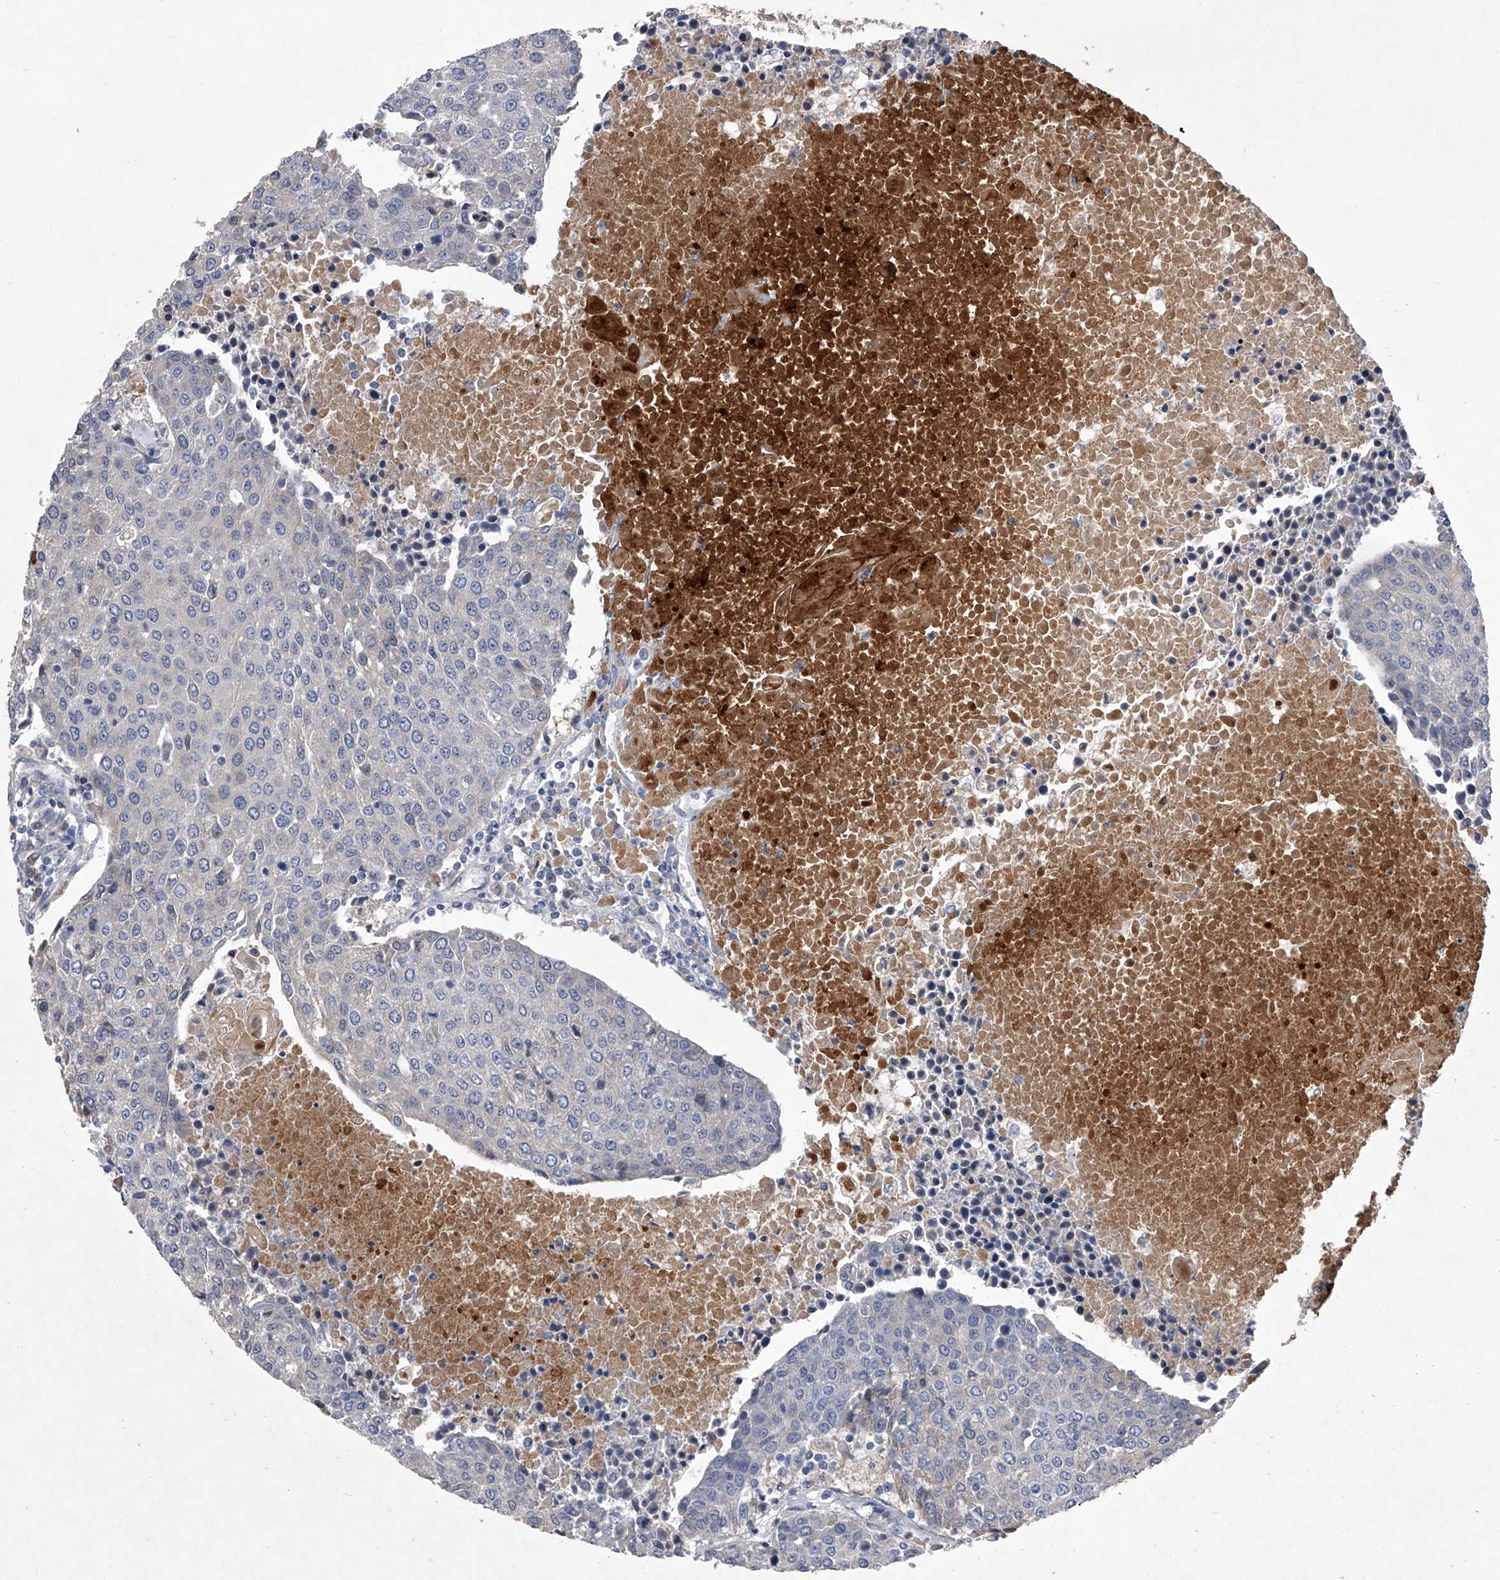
{"staining": {"intensity": "negative", "quantity": "none", "location": "none"}, "tissue": "urothelial cancer", "cell_type": "Tumor cells", "image_type": "cancer", "snomed": [{"axis": "morphology", "description": "Urothelial carcinoma, High grade"}, {"axis": "topography", "description": "Urinary bladder"}], "caption": "Image shows no protein positivity in tumor cells of urothelial carcinoma (high-grade) tissue.", "gene": "C5", "patient": {"sex": "female", "age": 85}}